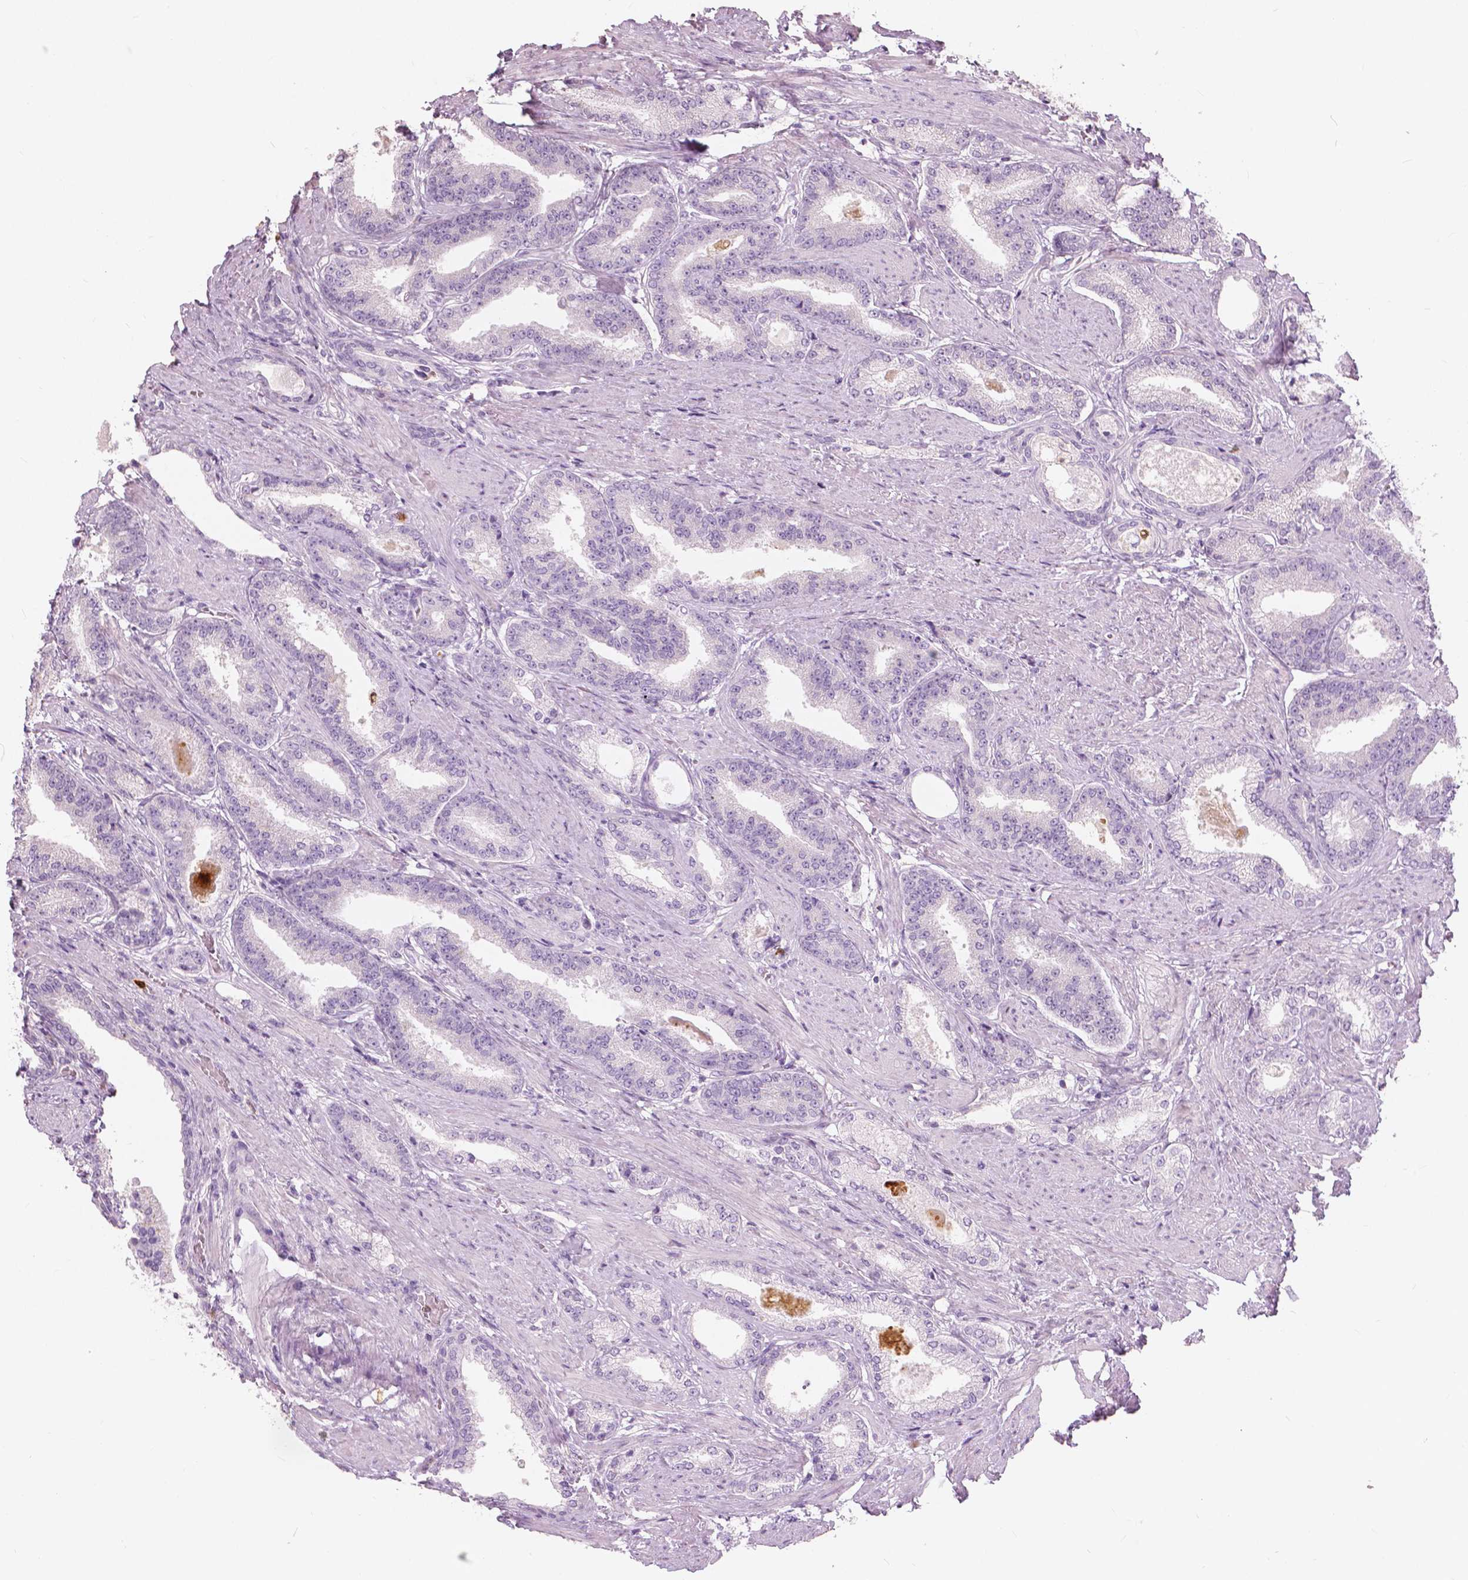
{"staining": {"intensity": "negative", "quantity": "none", "location": "none"}, "tissue": "prostate cancer", "cell_type": "Tumor cells", "image_type": "cancer", "snomed": [{"axis": "morphology", "description": "Adenocarcinoma, High grade"}, {"axis": "topography", "description": "Prostate and seminal vesicle, NOS"}], "caption": "This is a photomicrograph of IHC staining of prostate cancer (high-grade adenocarcinoma), which shows no staining in tumor cells.", "gene": "CXCR2", "patient": {"sex": "male", "age": 61}}